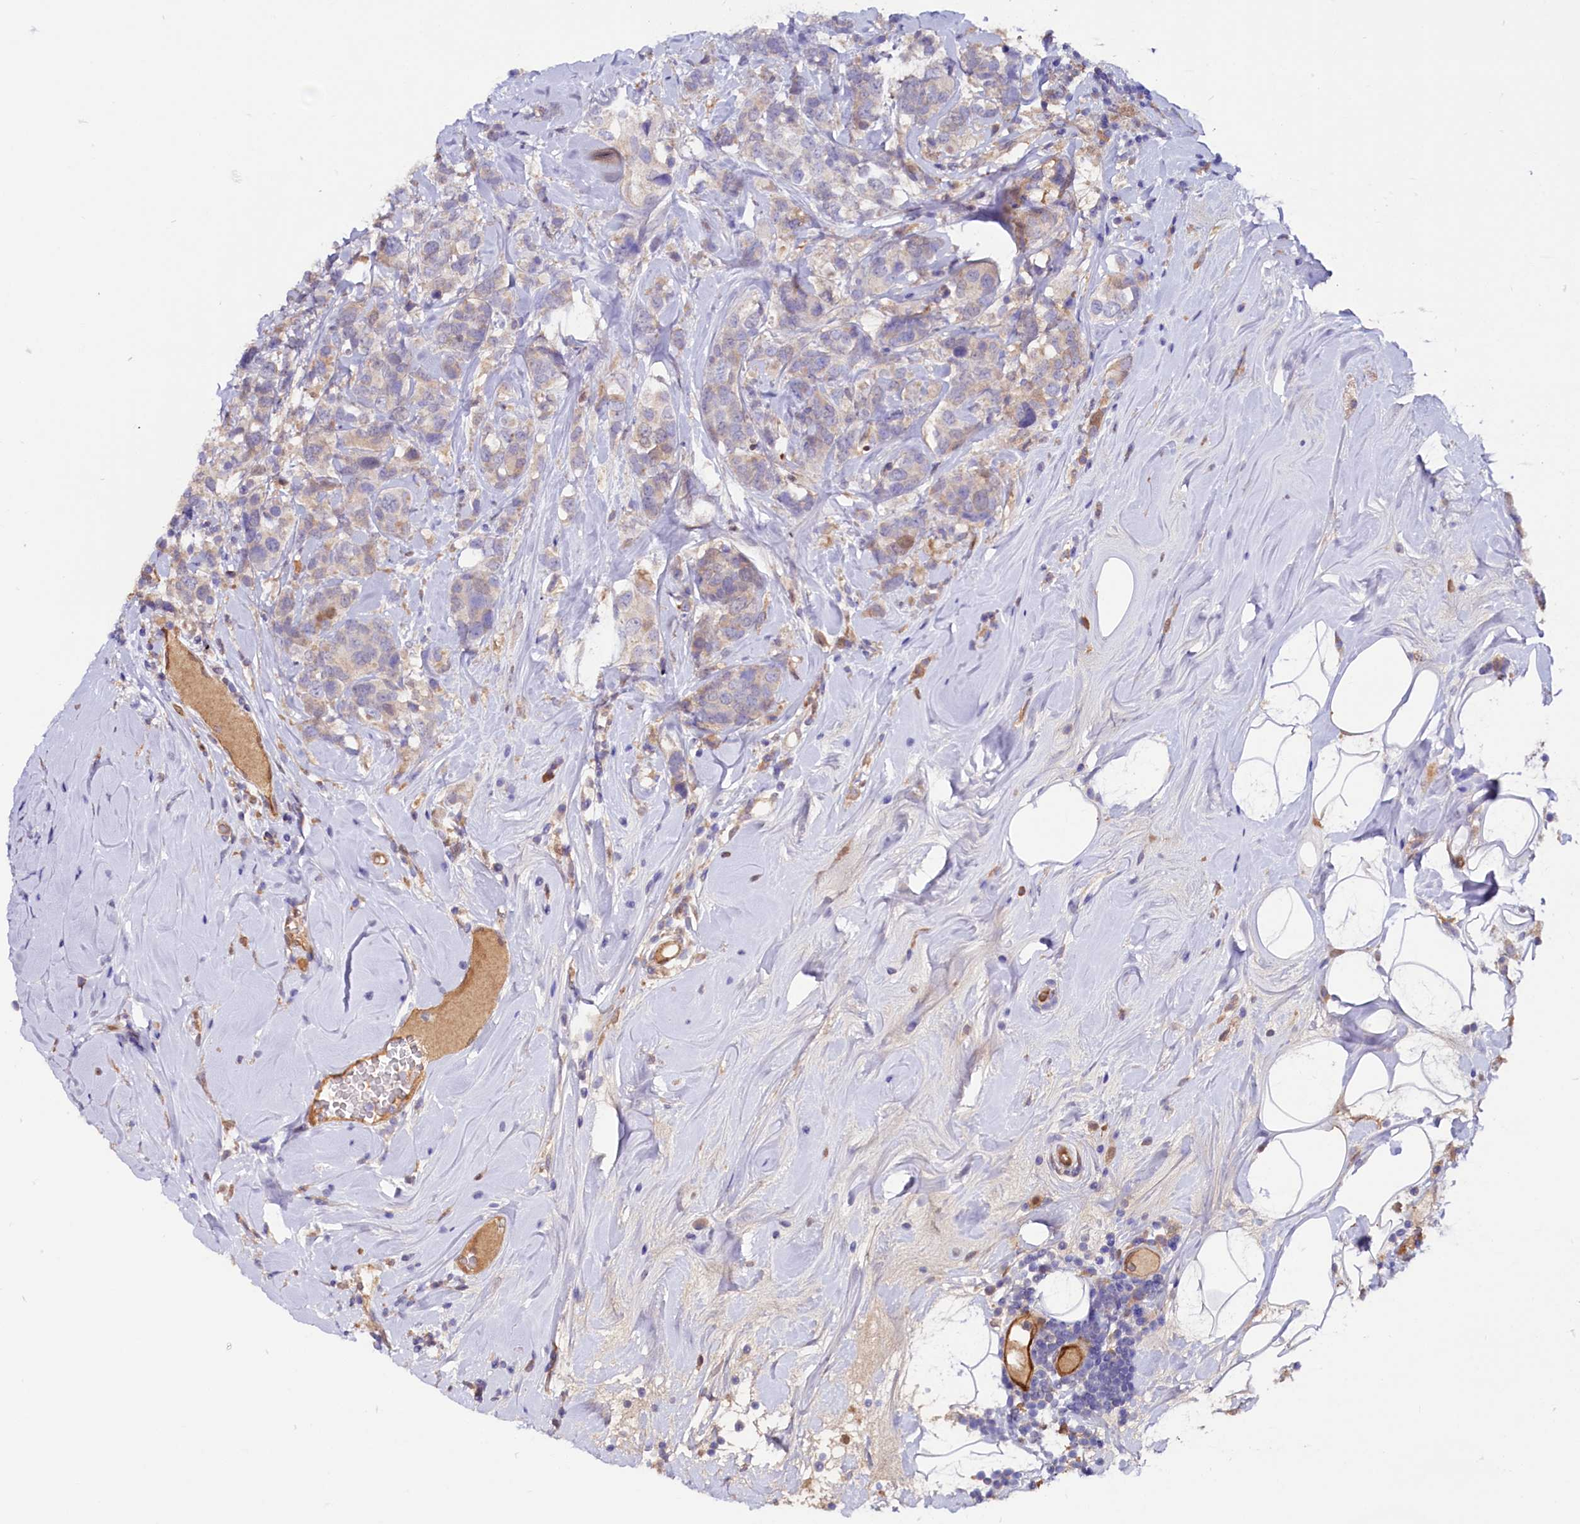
{"staining": {"intensity": "weak", "quantity": "<25%", "location": "cytoplasmic/membranous"}, "tissue": "breast cancer", "cell_type": "Tumor cells", "image_type": "cancer", "snomed": [{"axis": "morphology", "description": "Lobular carcinoma"}, {"axis": "topography", "description": "Breast"}], "caption": "This is an immunohistochemistry micrograph of breast cancer (lobular carcinoma). There is no positivity in tumor cells.", "gene": "IL17RD", "patient": {"sex": "female", "age": 59}}